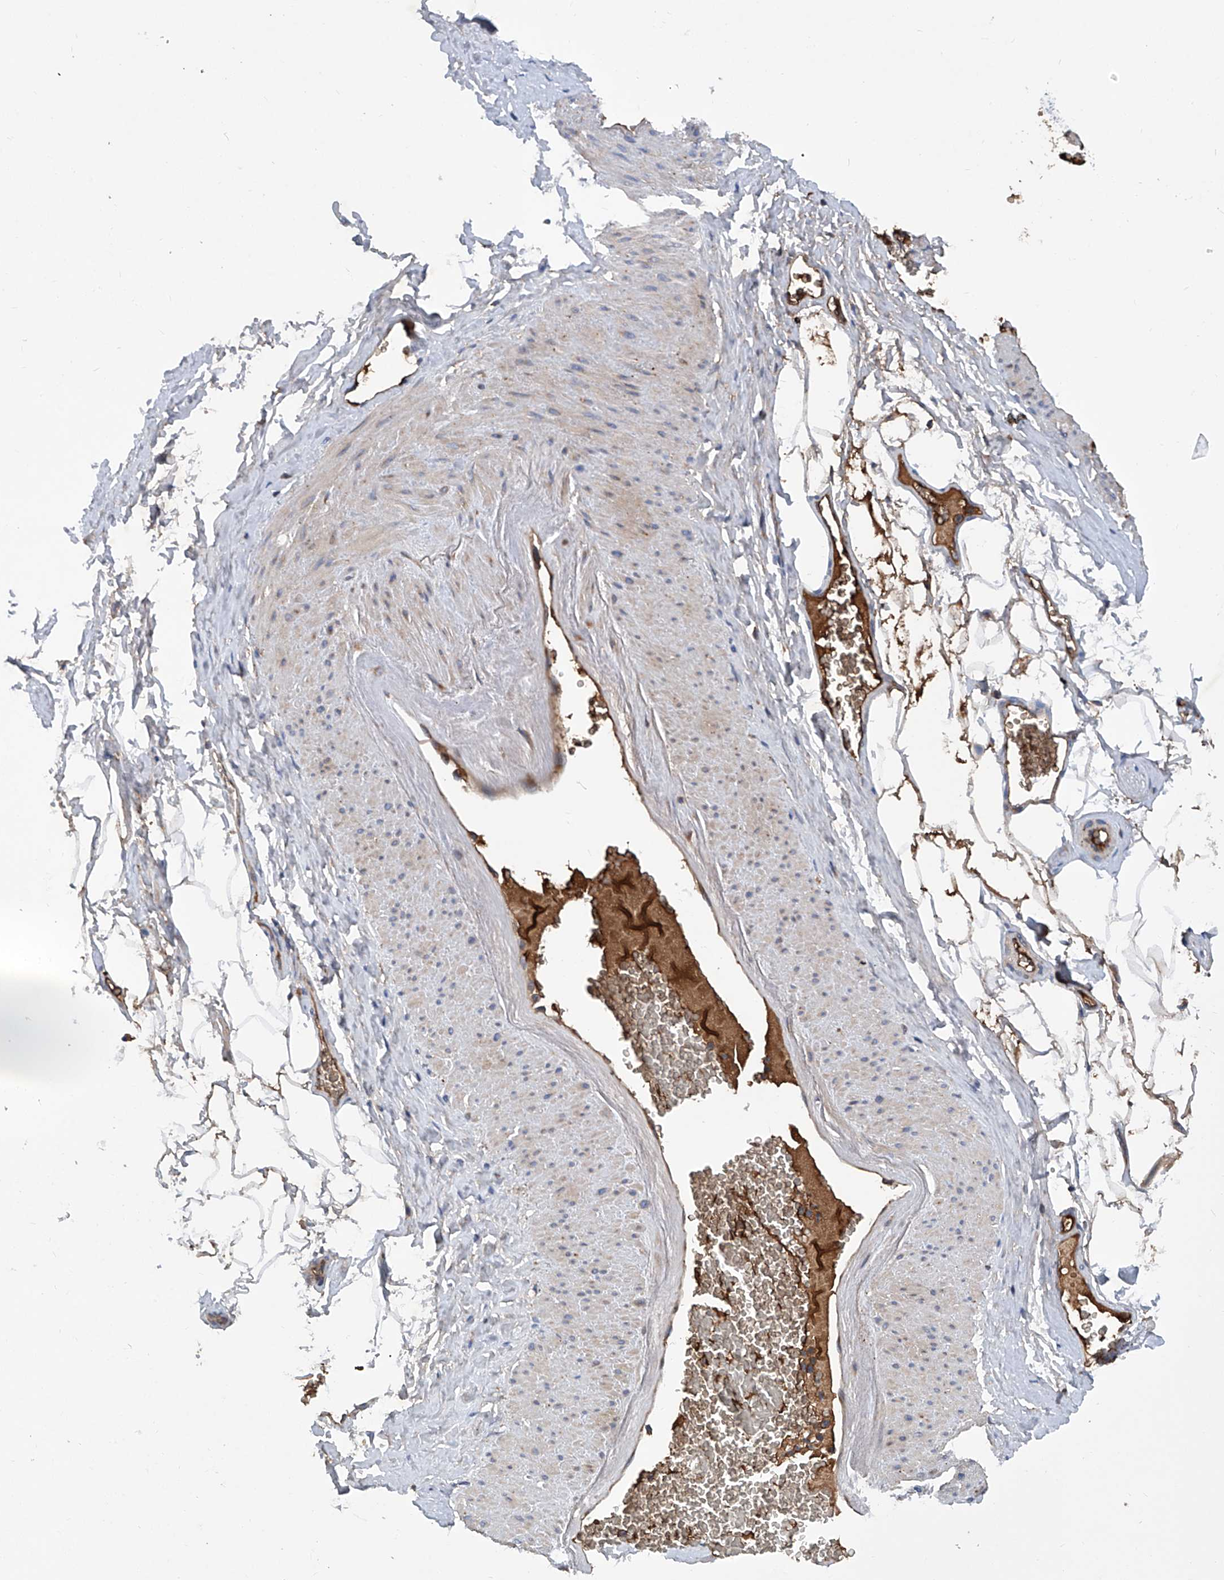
{"staining": {"intensity": "negative", "quantity": "none", "location": "none"}, "tissue": "adipose tissue", "cell_type": "Adipocytes", "image_type": "normal", "snomed": [{"axis": "morphology", "description": "Normal tissue, NOS"}, {"axis": "morphology", "description": "Adenocarcinoma, Low grade"}, {"axis": "topography", "description": "Prostate"}, {"axis": "topography", "description": "Peripheral nerve tissue"}], "caption": "Immunohistochemistry micrograph of normal adipose tissue: adipose tissue stained with DAB (3,3'-diaminobenzidine) displays no significant protein positivity in adipocytes.", "gene": "ASCC3", "patient": {"sex": "male", "age": 63}}